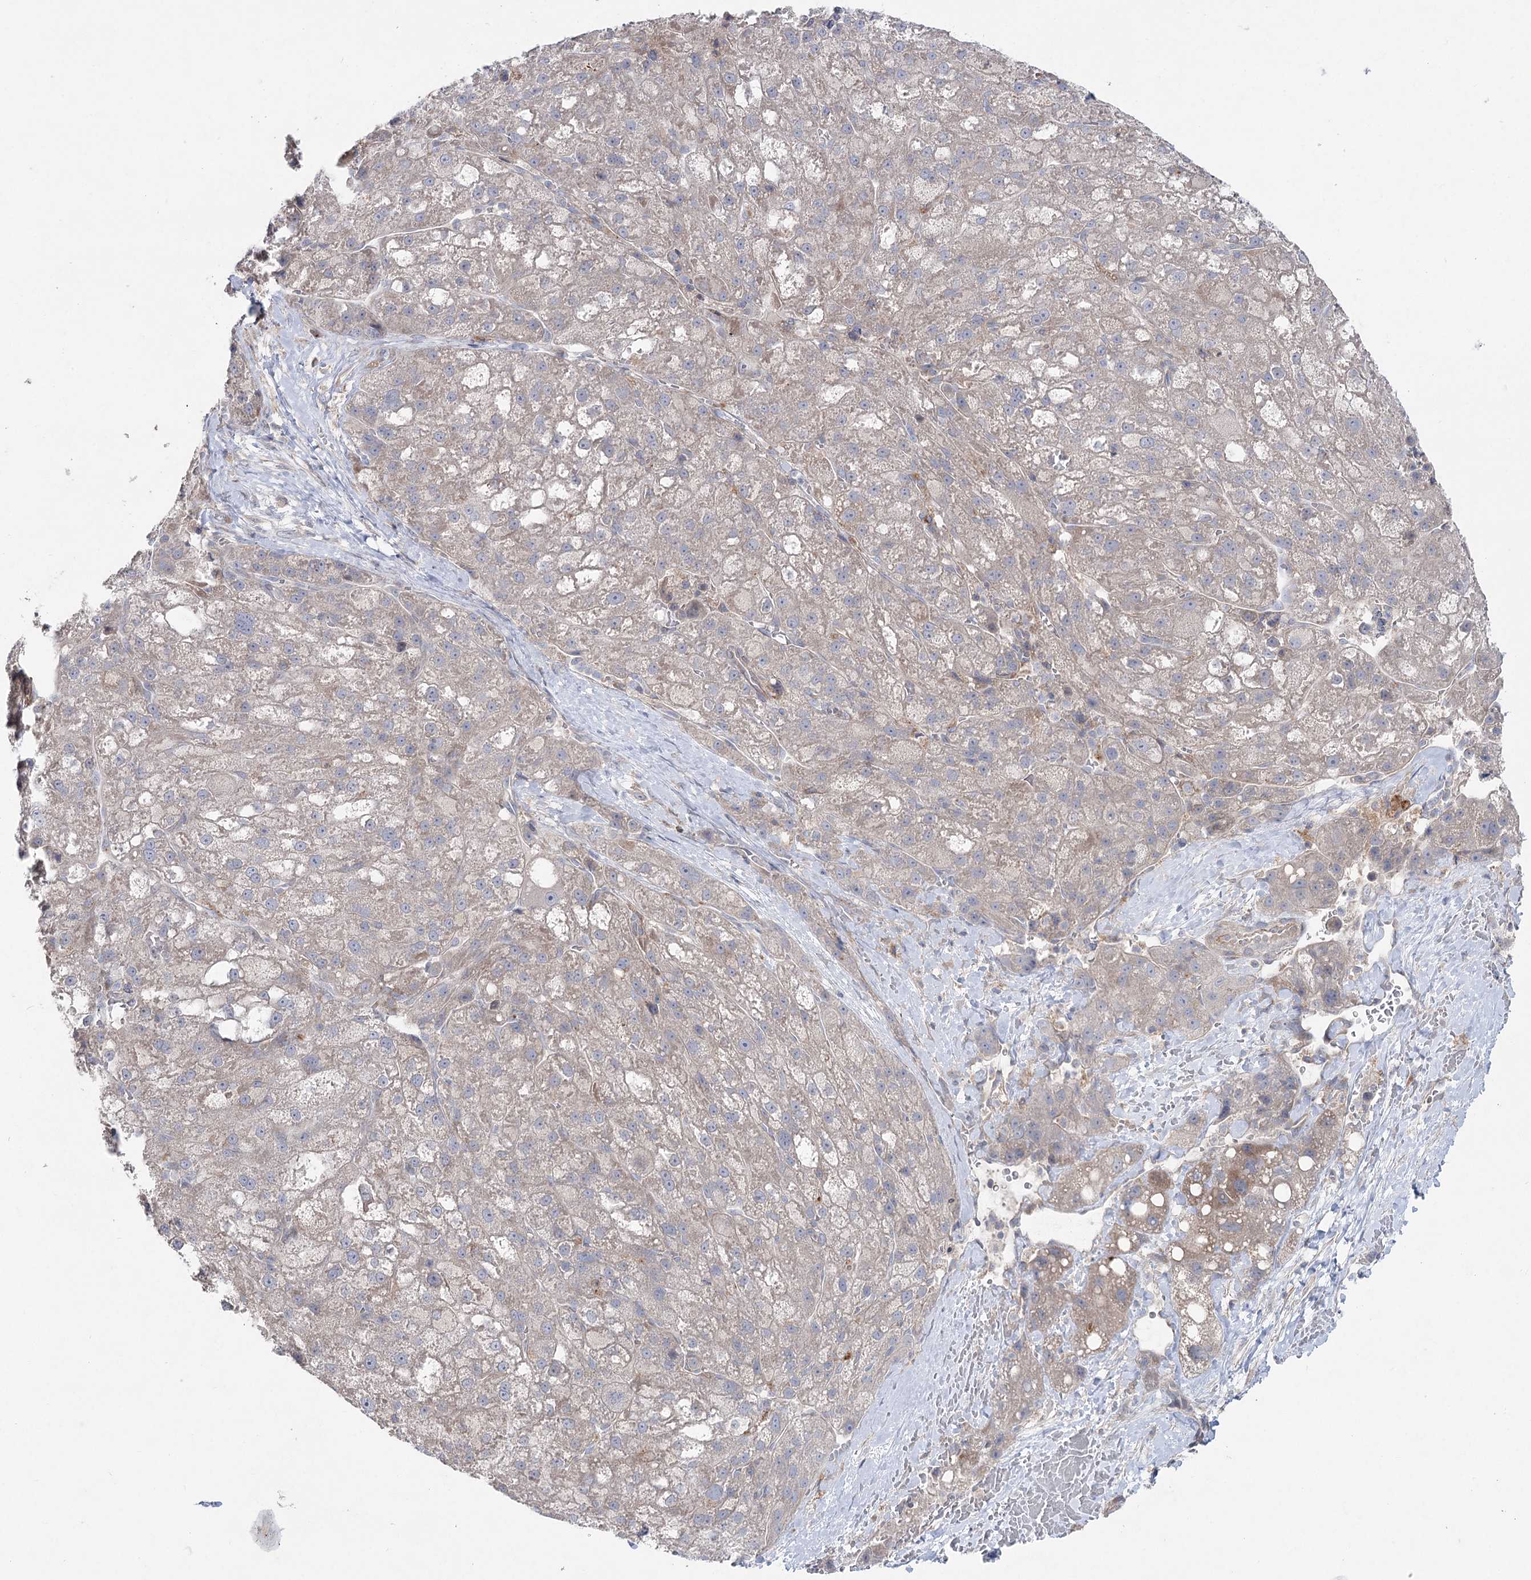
{"staining": {"intensity": "negative", "quantity": "none", "location": "none"}, "tissue": "liver cancer", "cell_type": "Tumor cells", "image_type": "cancer", "snomed": [{"axis": "morphology", "description": "Normal tissue, NOS"}, {"axis": "morphology", "description": "Carcinoma, Hepatocellular, NOS"}, {"axis": "topography", "description": "Liver"}], "caption": "An immunohistochemistry (IHC) image of liver hepatocellular carcinoma is shown. There is no staining in tumor cells of liver hepatocellular carcinoma.", "gene": "SCN11A", "patient": {"sex": "male", "age": 57}}